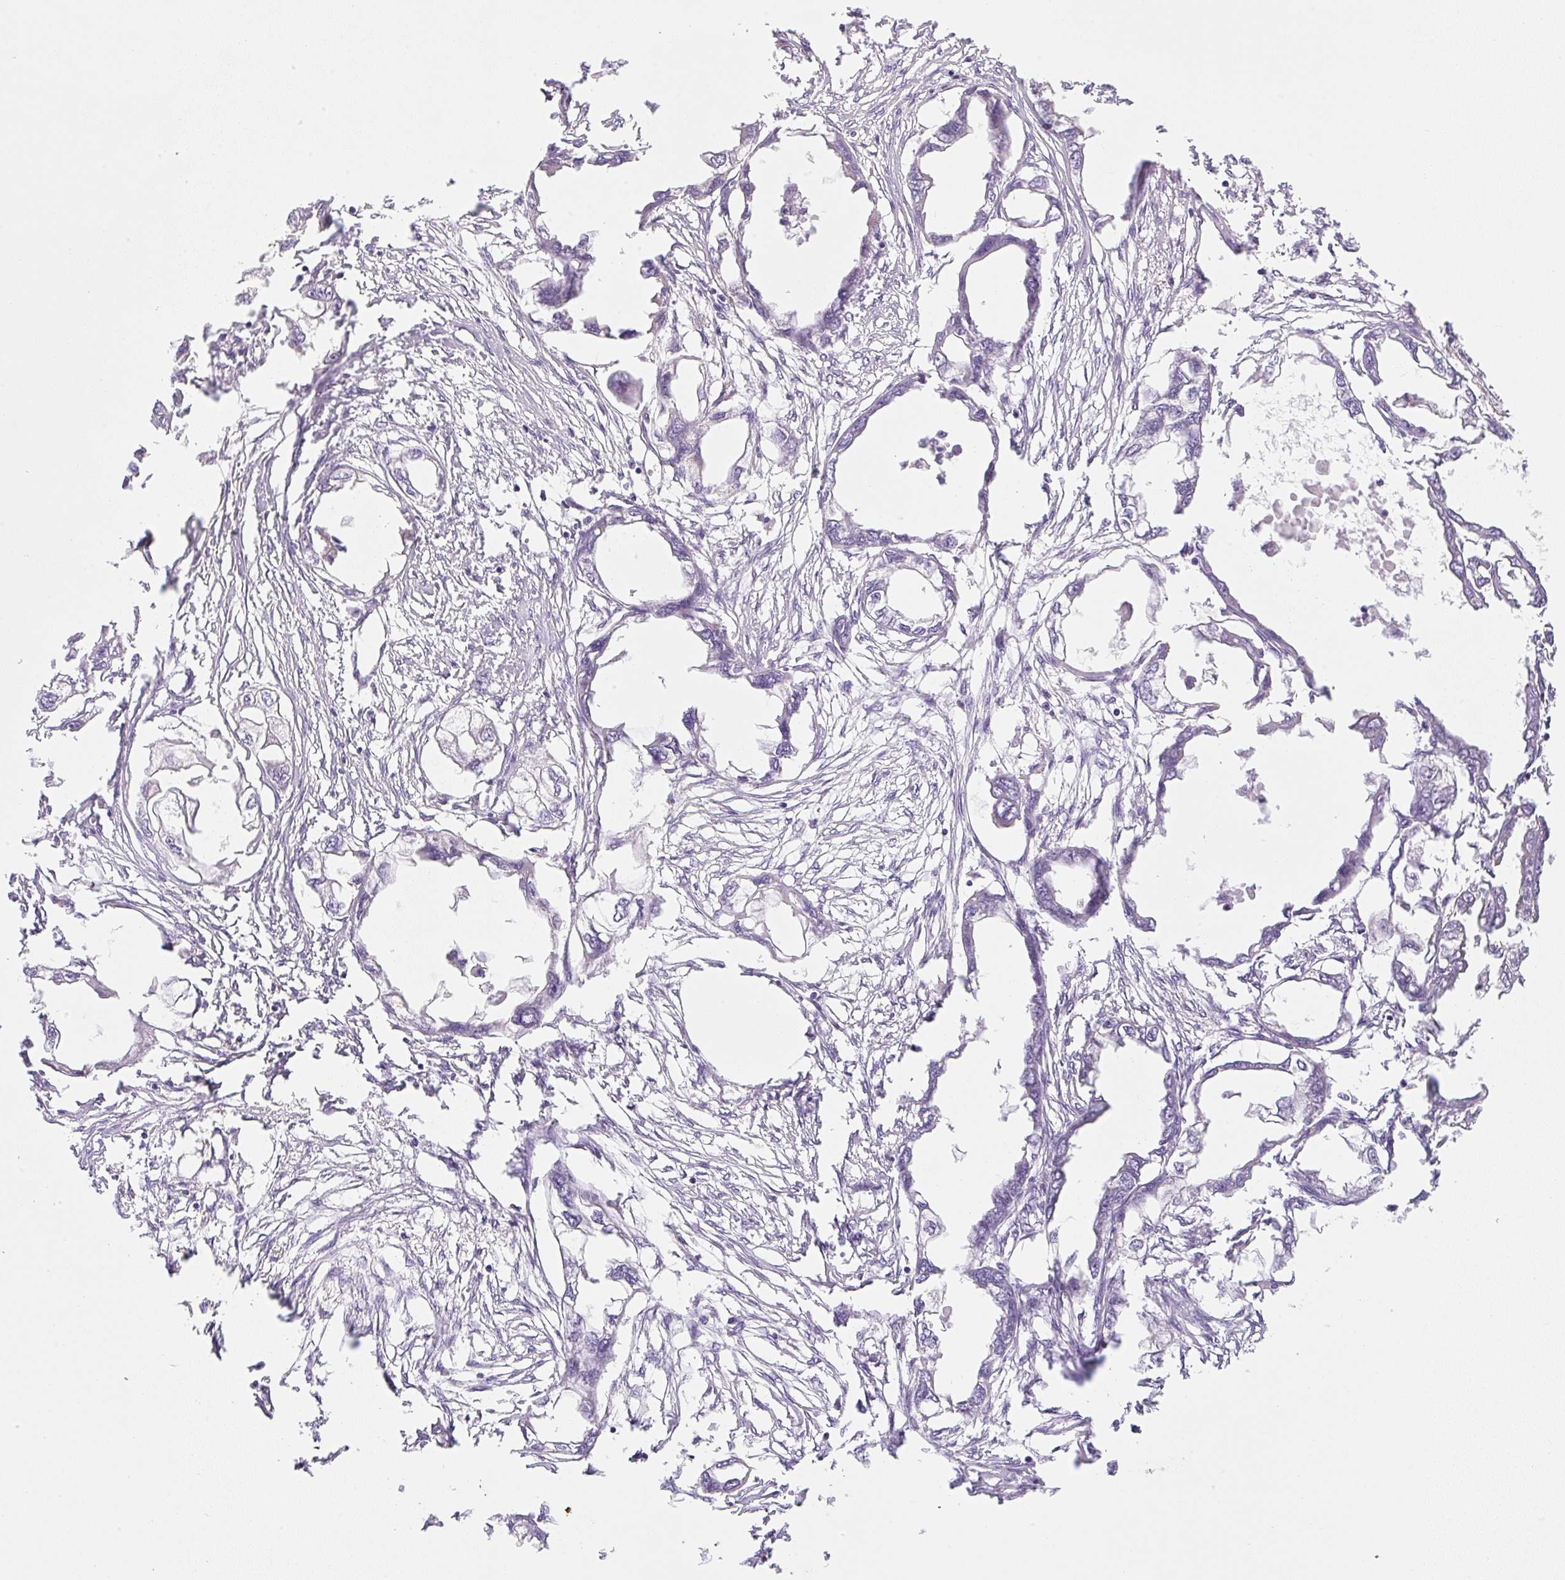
{"staining": {"intensity": "negative", "quantity": "none", "location": "none"}, "tissue": "endometrial cancer", "cell_type": "Tumor cells", "image_type": "cancer", "snomed": [{"axis": "morphology", "description": "Adenocarcinoma, NOS"}, {"axis": "morphology", "description": "Adenocarcinoma, metastatic, NOS"}, {"axis": "topography", "description": "Adipose tissue"}, {"axis": "topography", "description": "Endometrium"}], "caption": "The micrograph displays no significant positivity in tumor cells of endometrial adenocarcinoma.", "gene": "RPL18A", "patient": {"sex": "female", "age": 67}}